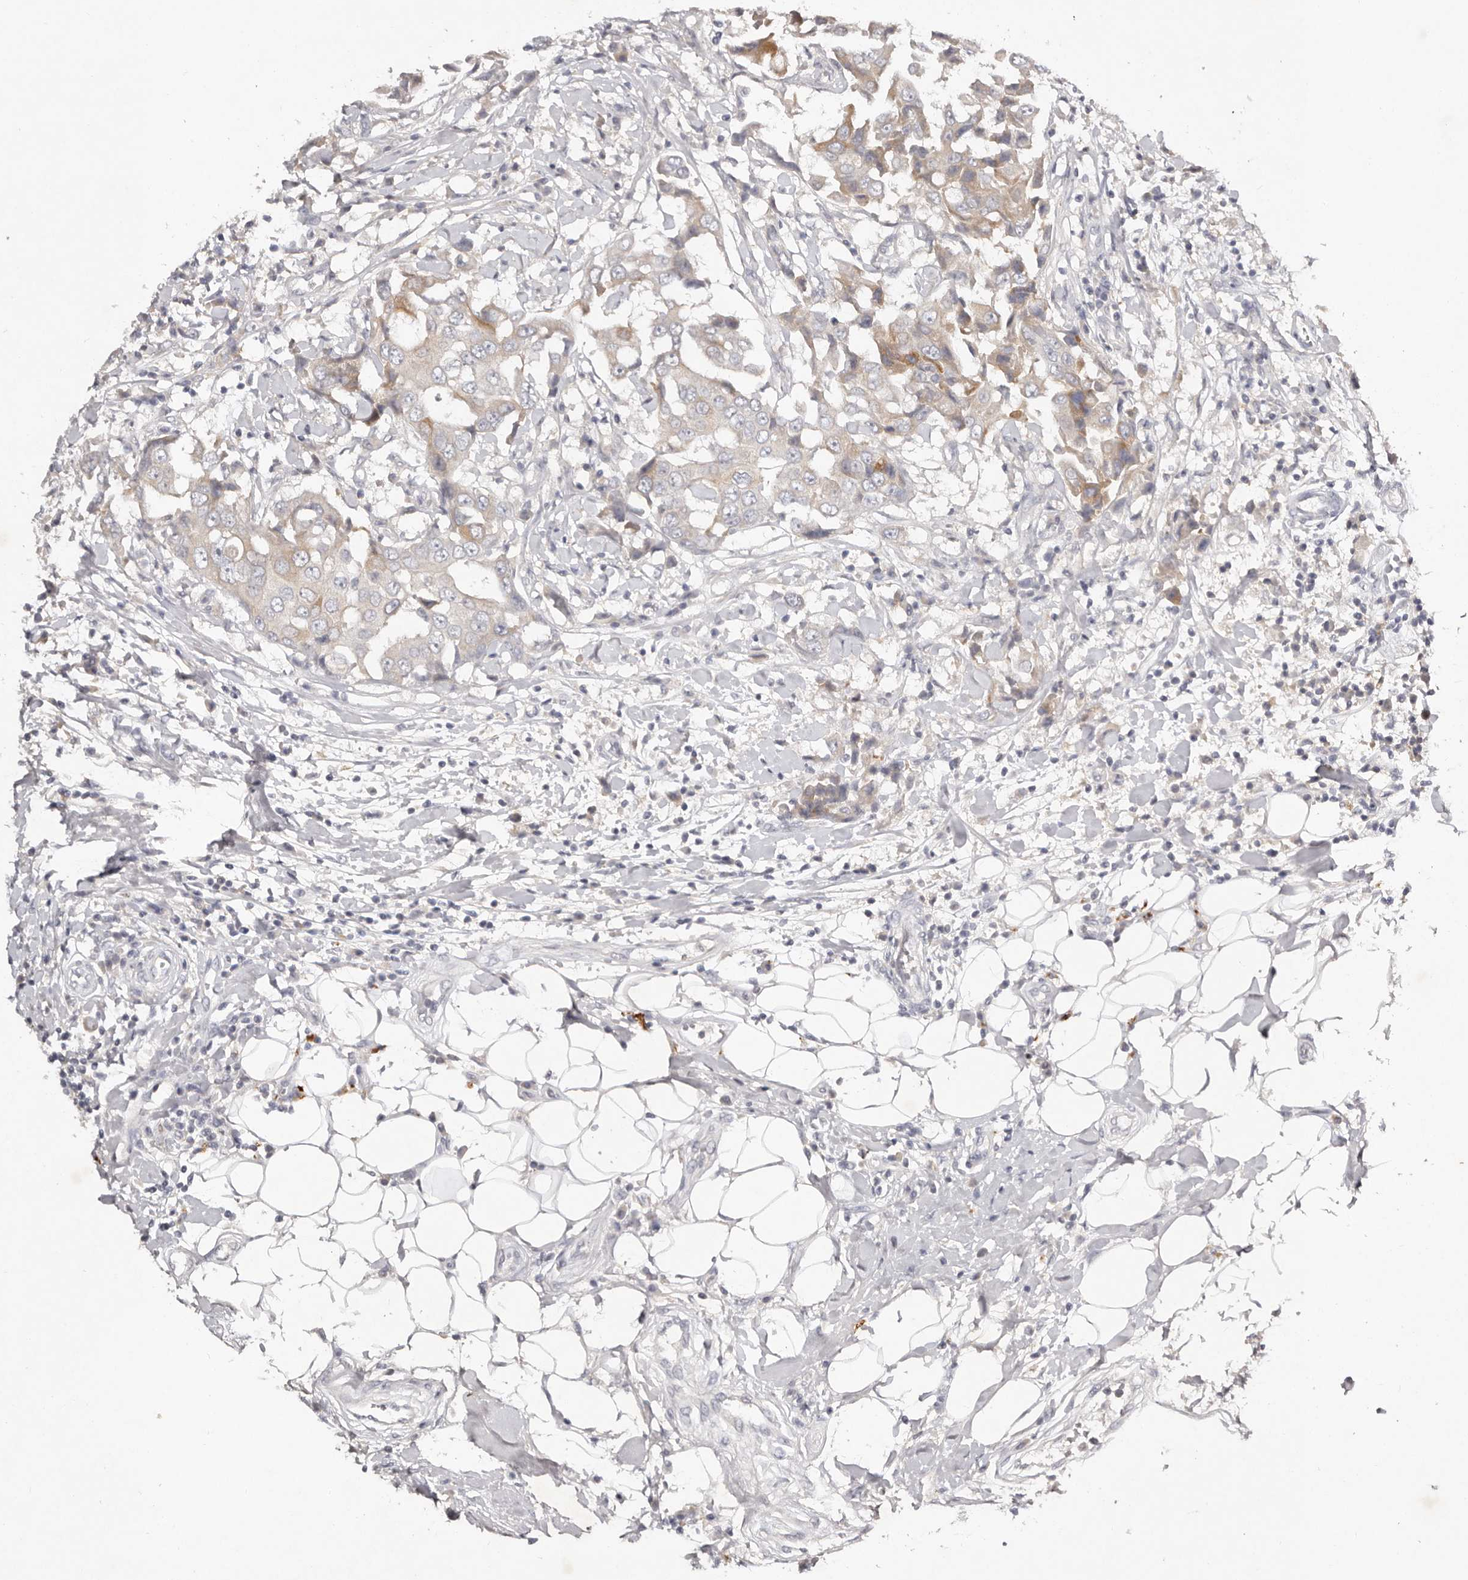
{"staining": {"intensity": "moderate", "quantity": "<25%", "location": "cytoplasmic/membranous"}, "tissue": "breast cancer", "cell_type": "Tumor cells", "image_type": "cancer", "snomed": [{"axis": "morphology", "description": "Duct carcinoma"}, {"axis": "topography", "description": "Breast"}], "caption": "Human breast cancer stained with a protein marker demonstrates moderate staining in tumor cells.", "gene": "SCUBE2", "patient": {"sex": "female", "age": 27}}